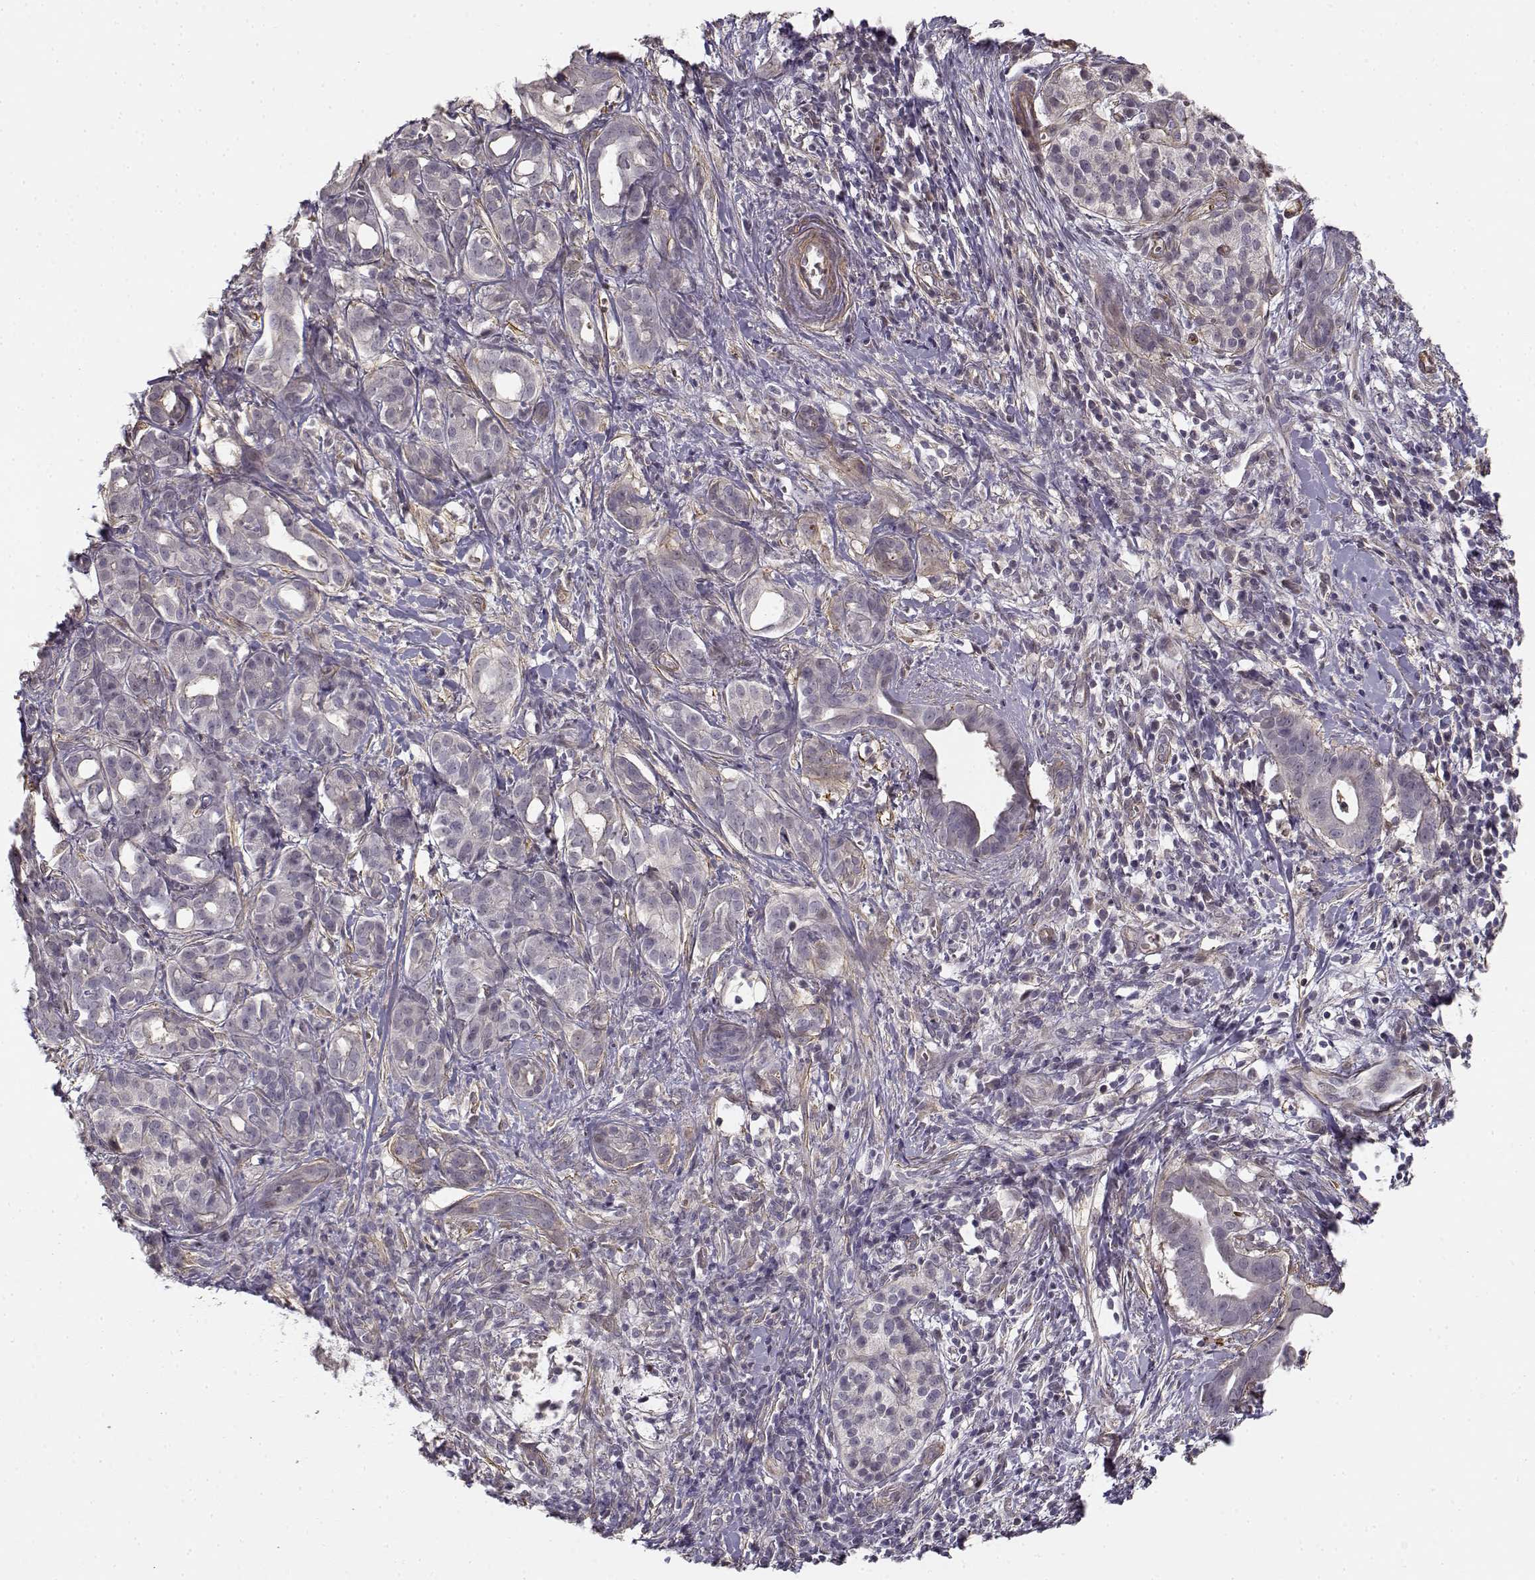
{"staining": {"intensity": "negative", "quantity": "none", "location": "none"}, "tissue": "pancreatic cancer", "cell_type": "Tumor cells", "image_type": "cancer", "snomed": [{"axis": "morphology", "description": "Adenocarcinoma, NOS"}, {"axis": "topography", "description": "Pancreas"}], "caption": "Immunohistochemical staining of human pancreatic cancer displays no significant expression in tumor cells. (Stains: DAB immunohistochemistry with hematoxylin counter stain, Microscopy: brightfield microscopy at high magnification).", "gene": "RGS9BP", "patient": {"sex": "male", "age": 61}}